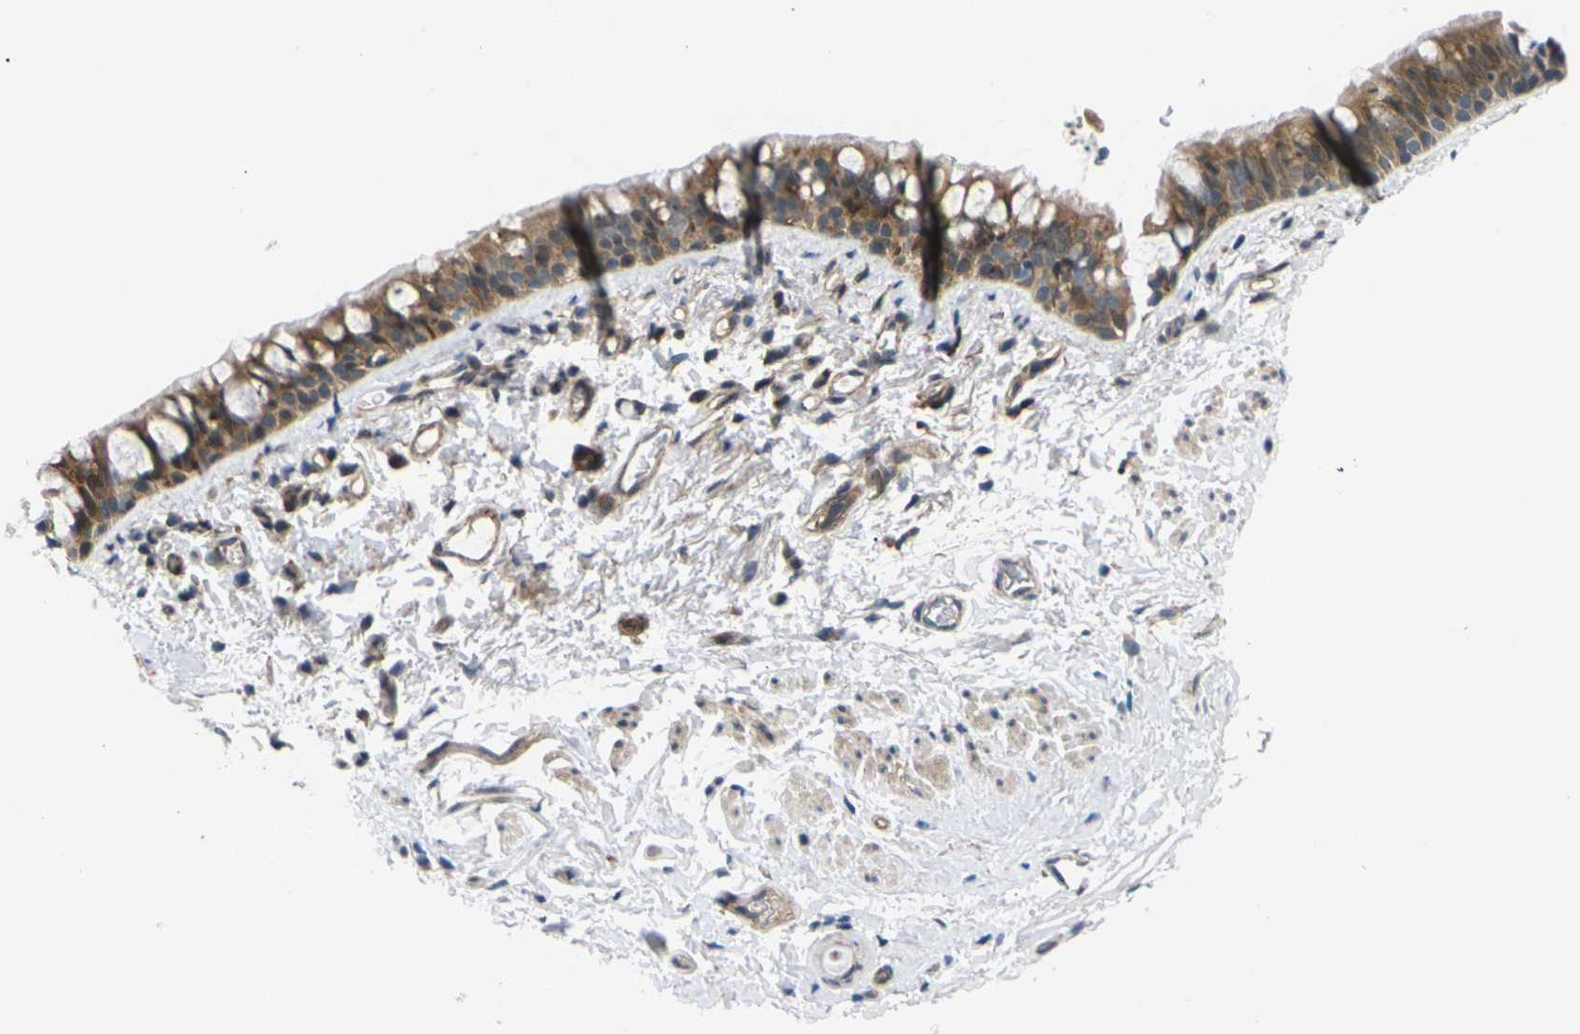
{"staining": {"intensity": "moderate", "quantity": ">75%", "location": "cytoplasmic/membranous"}, "tissue": "bronchus", "cell_type": "Respiratory epithelial cells", "image_type": "normal", "snomed": [{"axis": "morphology", "description": "Normal tissue, NOS"}, {"axis": "morphology", "description": "Malignant melanoma, Metastatic site"}, {"axis": "topography", "description": "Bronchus"}, {"axis": "topography", "description": "Lung"}], "caption": "Protein staining reveals moderate cytoplasmic/membranous positivity in about >75% of respiratory epithelial cells in benign bronchus.", "gene": "RPS6KA3", "patient": {"sex": "male", "age": 64}}